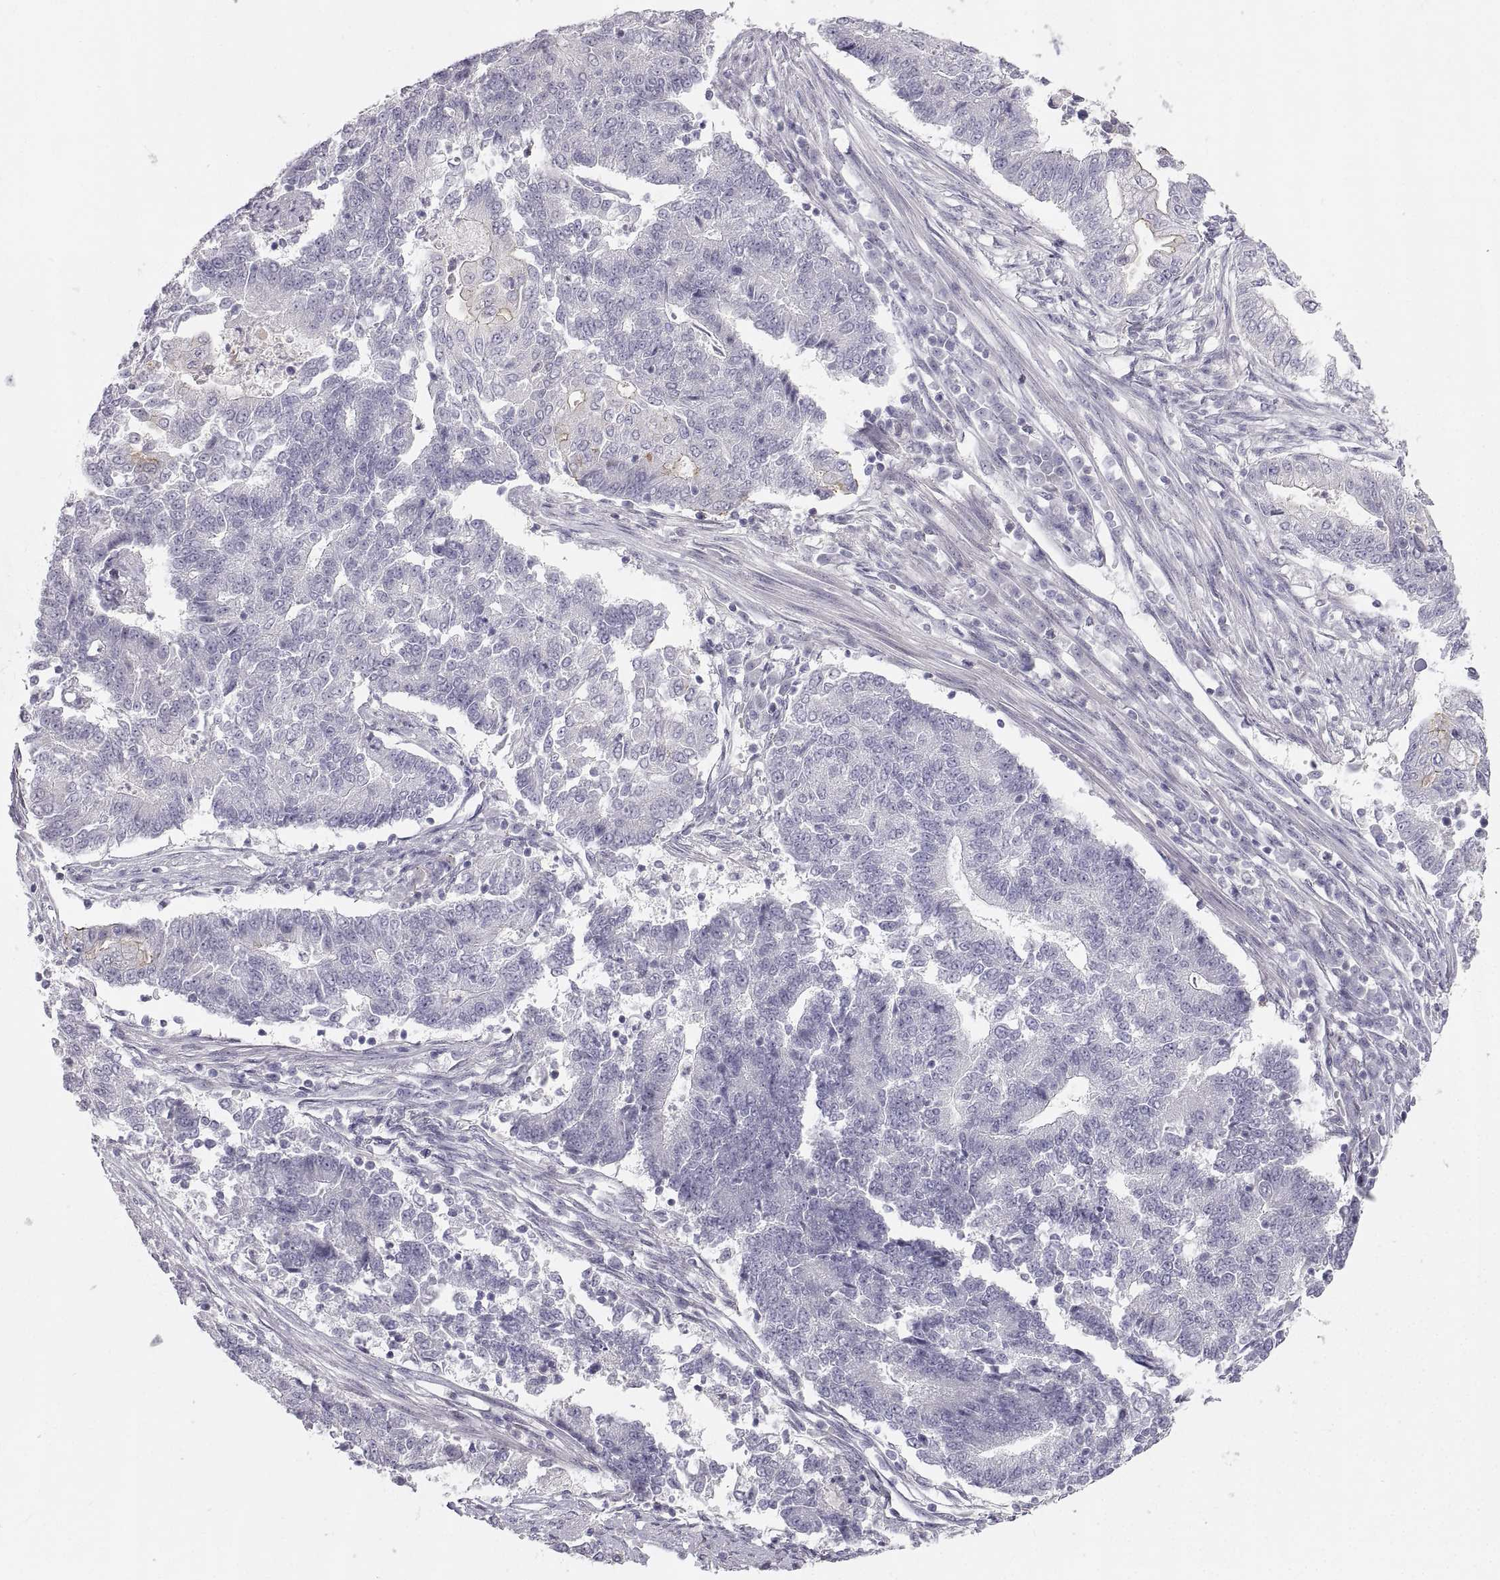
{"staining": {"intensity": "moderate", "quantity": "<25%", "location": "cytoplasmic/membranous"}, "tissue": "endometrial cancer", "cell_type": "Tumor cells", "image_type": "cancer", "snomed": [{"axis": "morphology", "description": "Adenocarcinoma, NOS"}, {"axis": "topography", "description": "Uterus"}, {"axis": "topography", "description": "Endometrium"}], "caption": "Endometrial adenocarcinoma stained with immunohistochemistry (IHC) exhibits moderate cytoplasmic/membranous positivity in approximately <25% of tumor cells.", "gene": "ZNF185", "patient": {"sex": "female", "age": 54}}